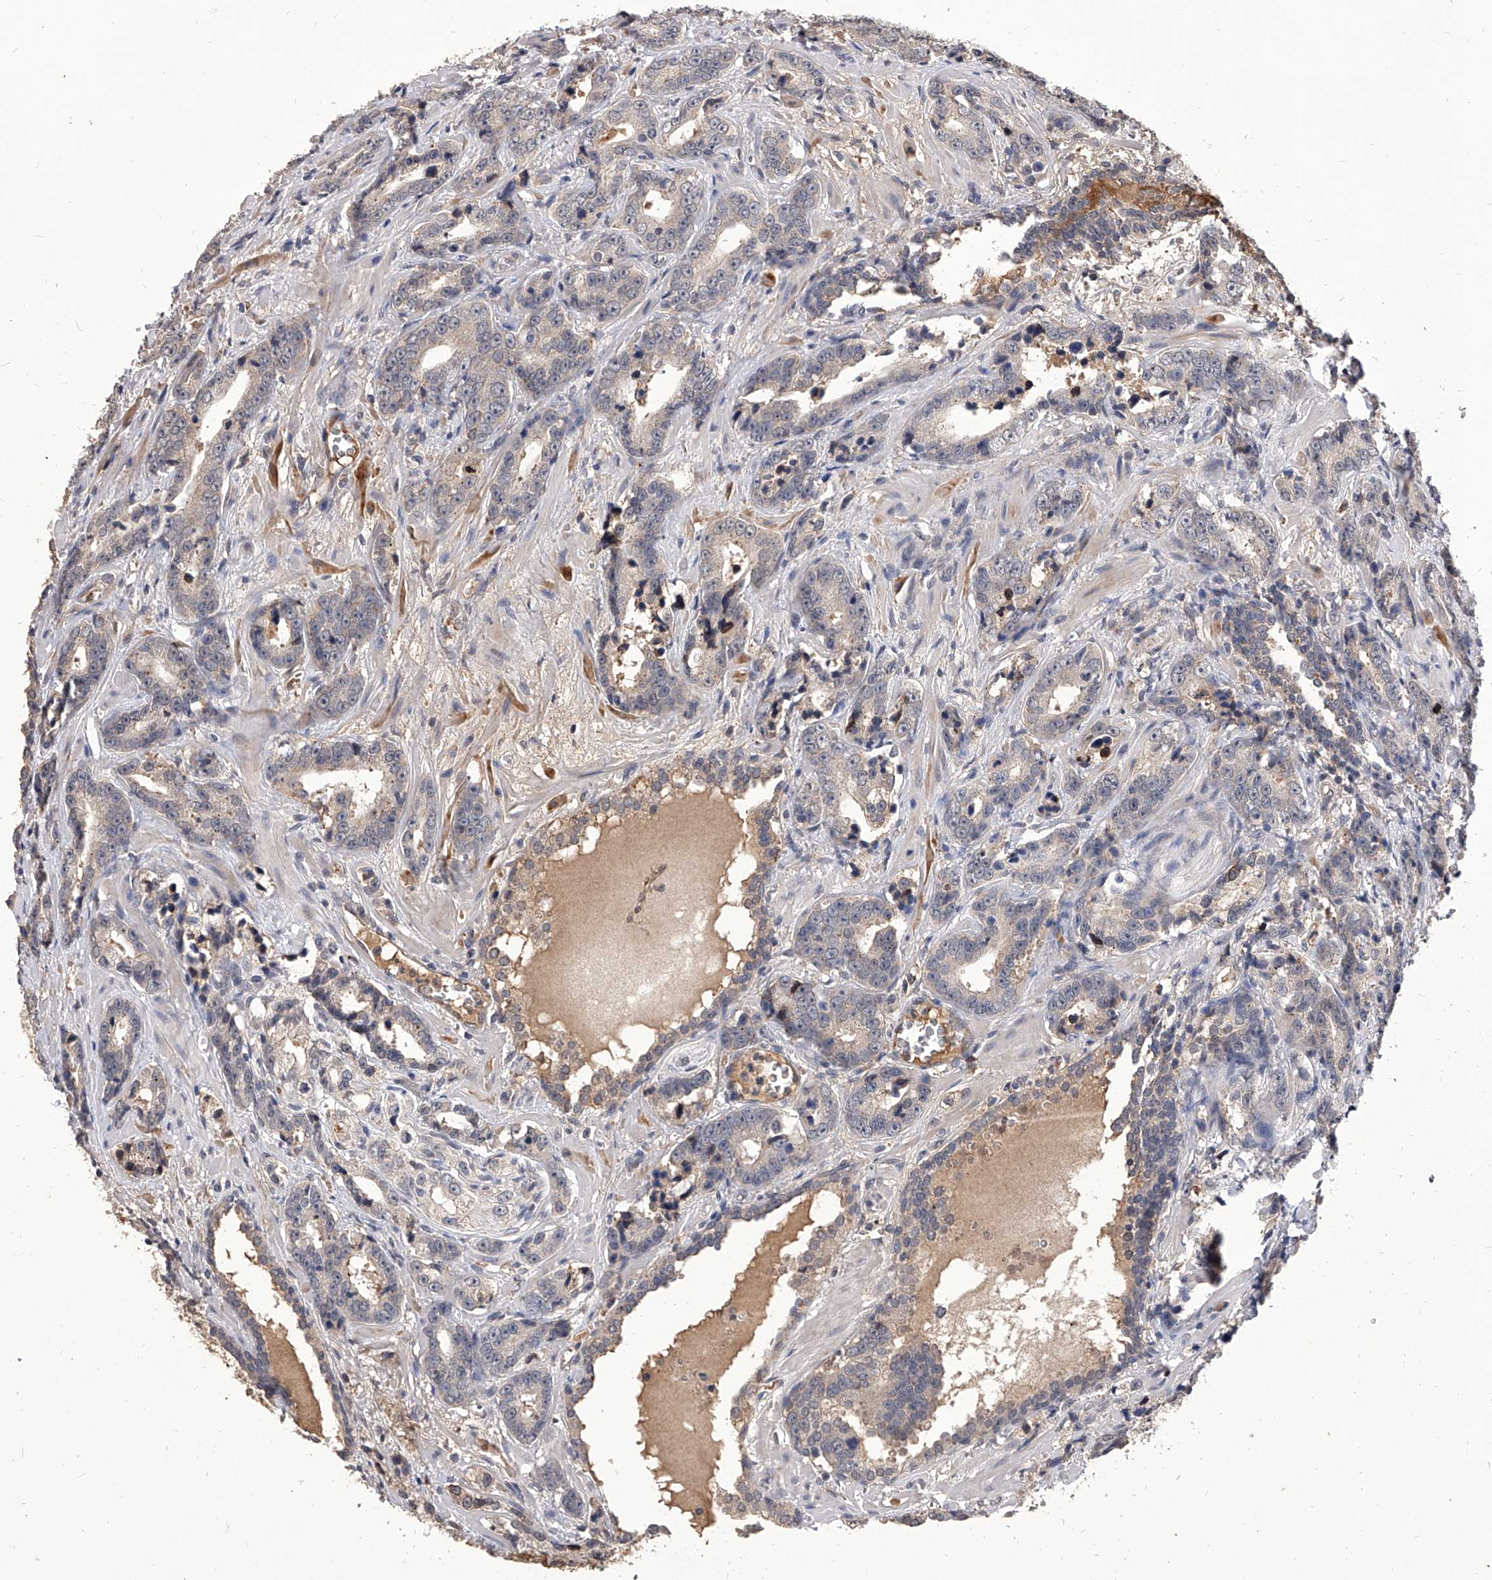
{"staining": {"intensity": "negative", "quantity": "none", "location": "none"}, "tissue": "prostate cancer", "cell_type": "Tumor cells", "image_type": "cancer", "snomed": [{"axis": "morphology", "description": "Adenocarcinoma, High grade"}, {"axis": "topography", "description": "Prostate"}], "caption": "Prostate adenocarcinoma (high-grade) was stained to show a protein in brown. There is no significant expression in tumor cells.", "gene": "CFAP410", "patient": {"sex": "male", "age": 62}}